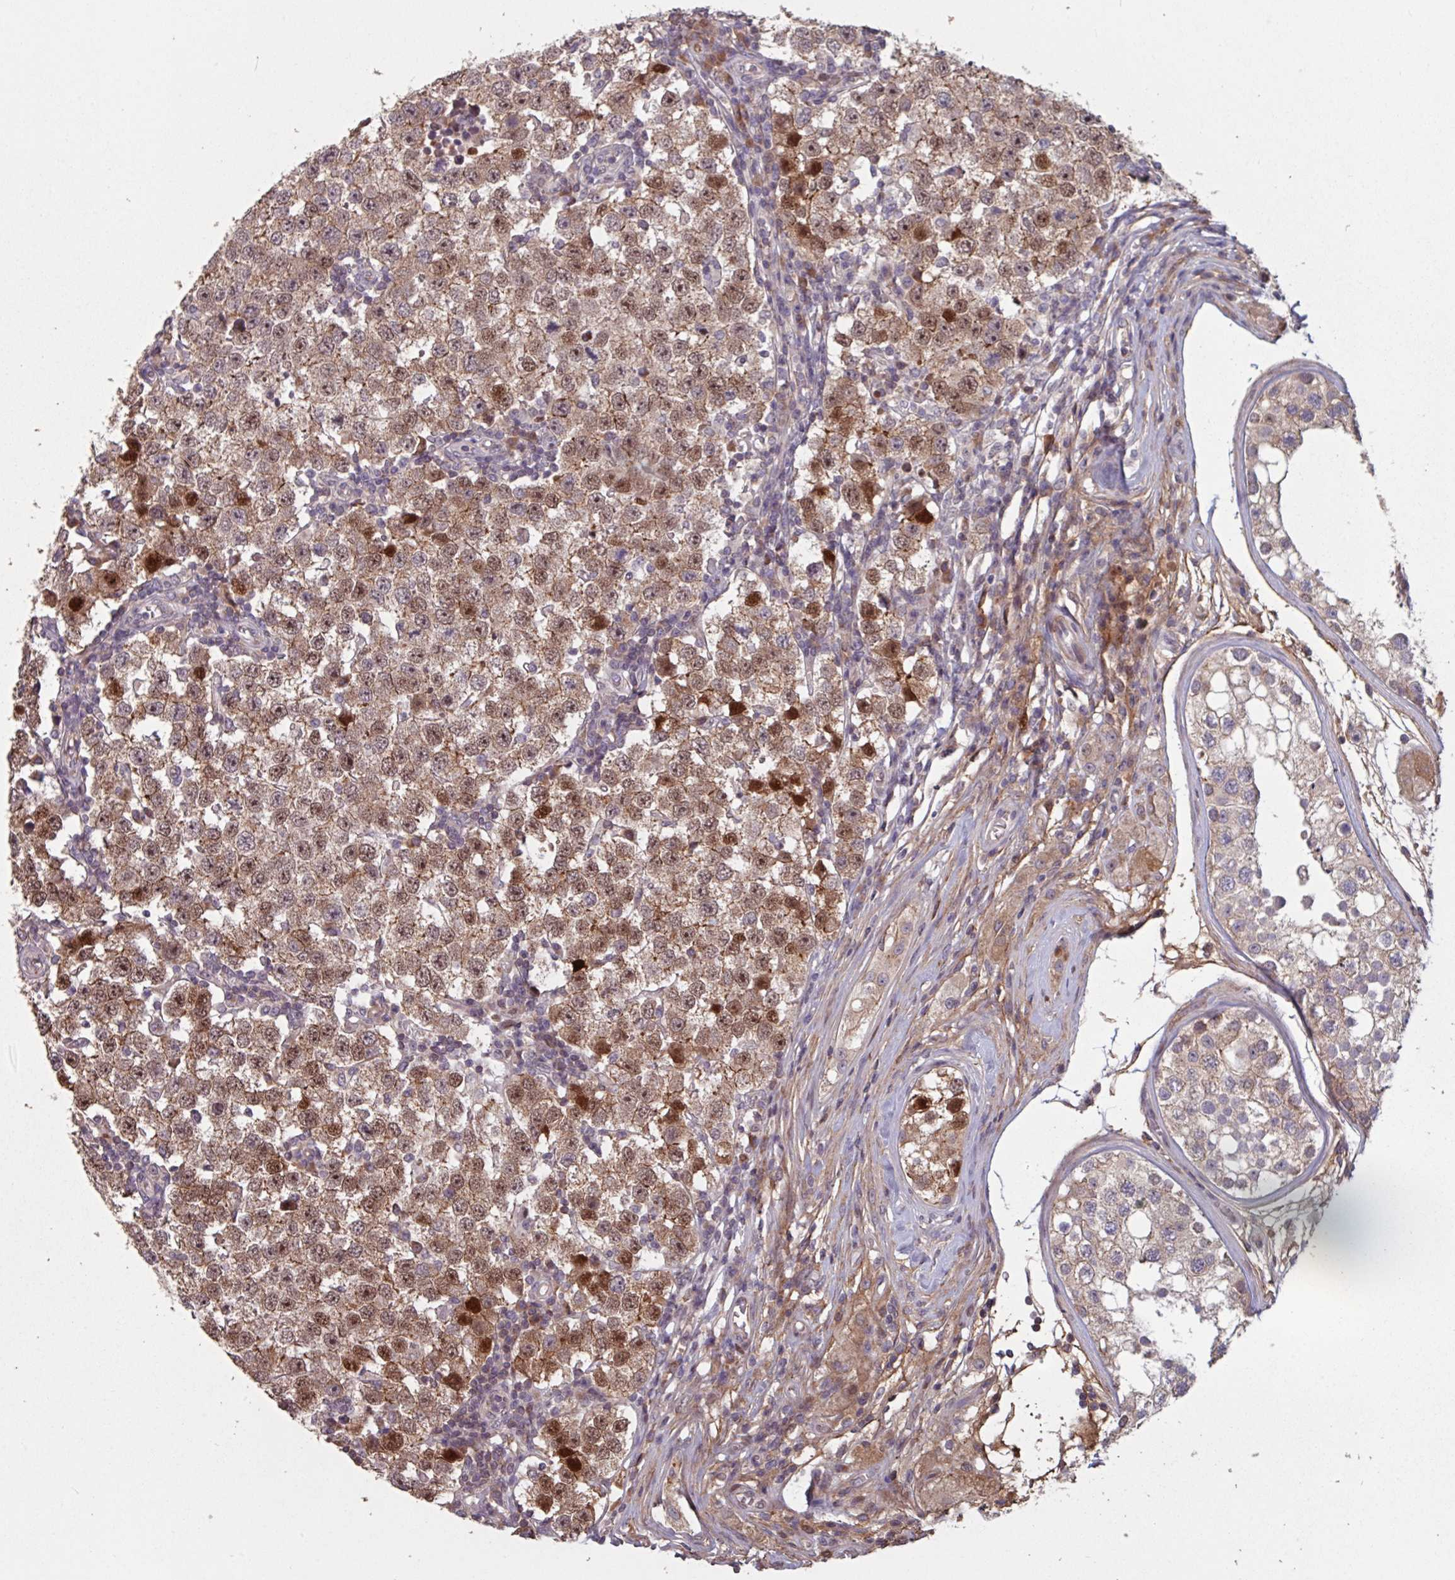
{"staining": {"intensity": "moderate", "quantity": ">75%", "location": "cytoplasmic/membranous,nuclear"}, "tissue": "testis cancer", "cell_type": "Tumor cells", "image_type": "cancer", "snomed": [{"axis": "morphology", "description": "Seminoma, NOS"}, {"axis": "topography", "description": "Testis"}], "caption": "An IHC image of tumor tissue is shown. Protein staining in brown labels moderate cytoplasmic/membranous and nuclear positivity in testis cancer within tumor cells. Nuclei are stained in blue.", "gene": "TMEM88", "patient": {"sex": "male", "age": 34}}